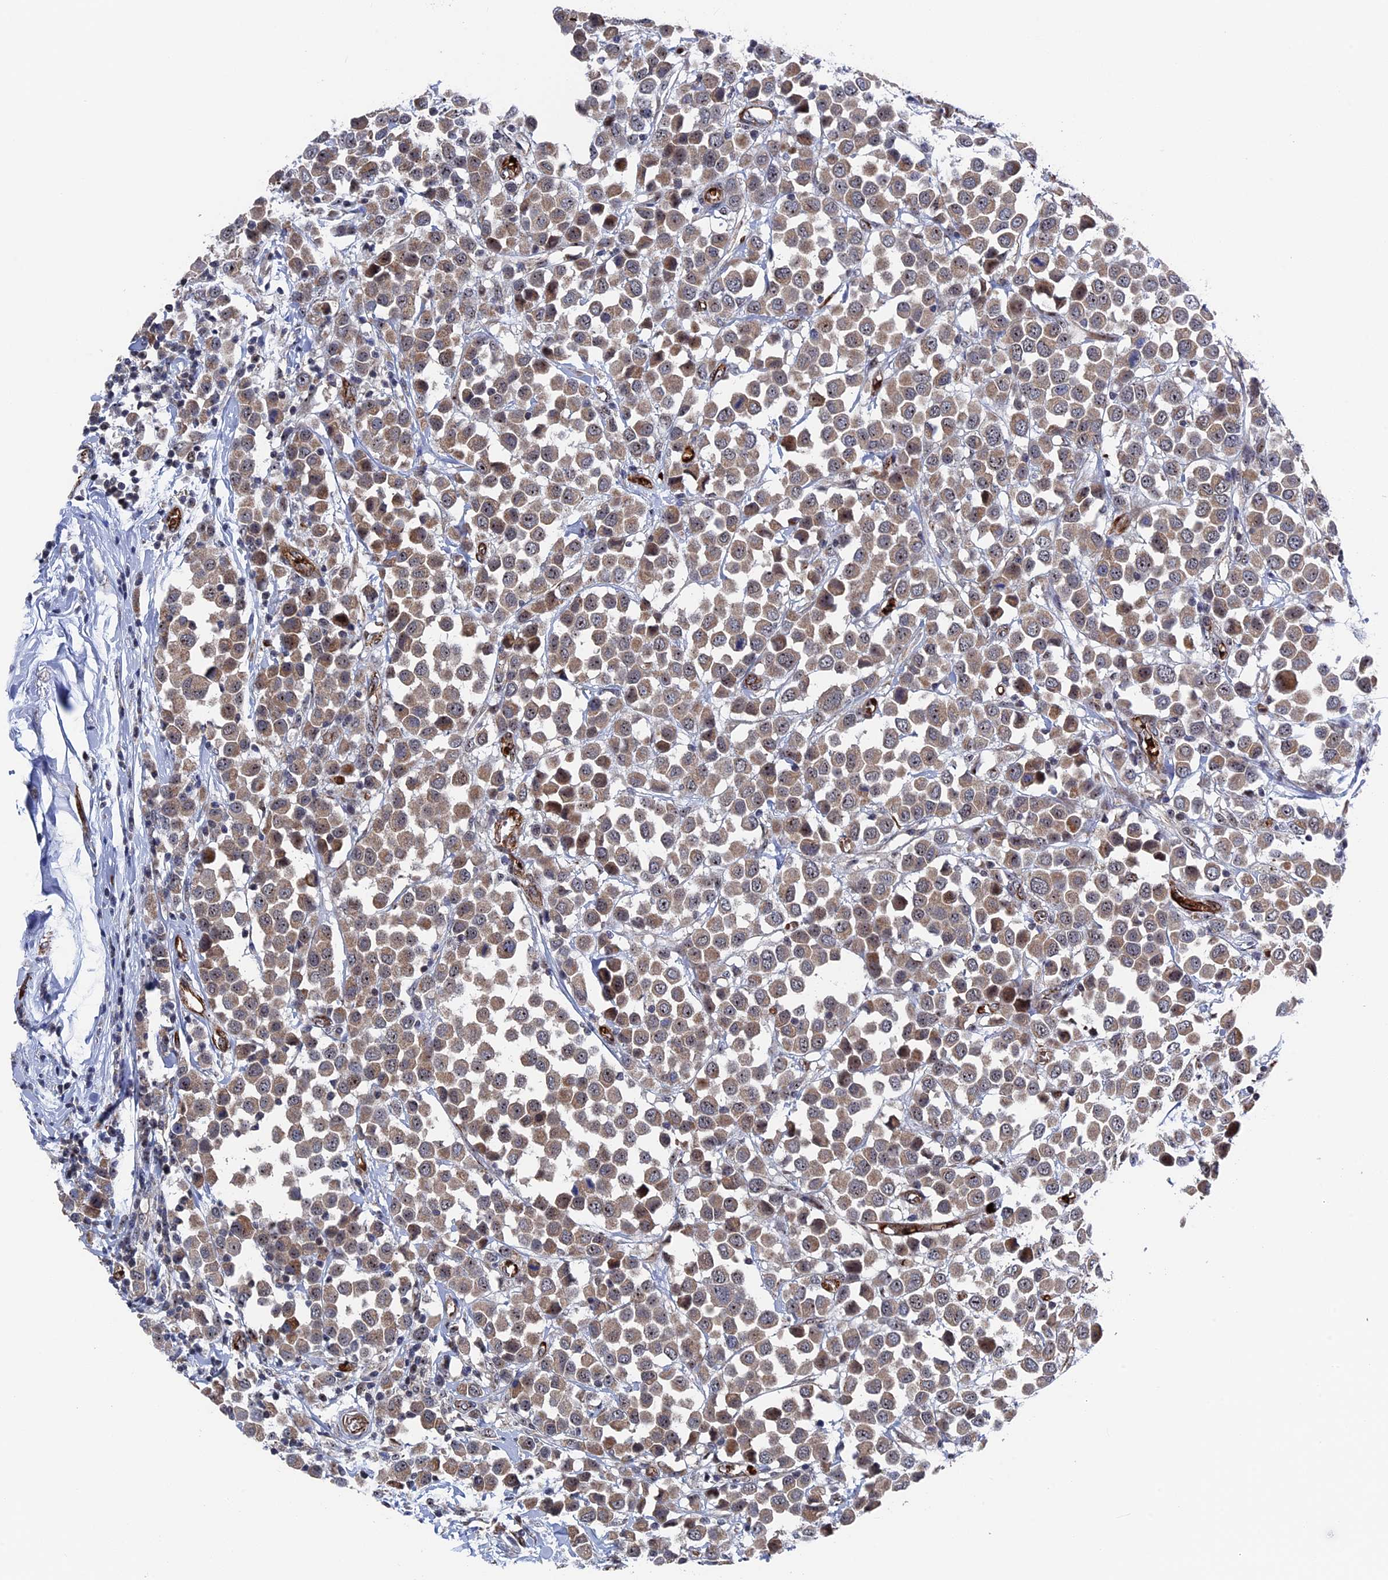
{"staining": {"intensity": "moderate", "quantity": ">75%", "location": "cytoplasmic/membranous"}, "tissue": "breast cancer", "cell_type": "Tumor cells", "image_type": "cancer", "snomed": [{"axis": "morphology", "description": "Duct carcinoma"}, {"axis": "topography", "description": "Breast"}], "caption": "Approximately >75% of tumor cells in breast cancer (infiltrating ductal carcinoma) demonstrate moderate cytoplasmic/membranous protein staining as visualized by brown immunohistochemical staining.", "gene": "EXOSC9", "patient": {"sex": "female", "age": 61}}